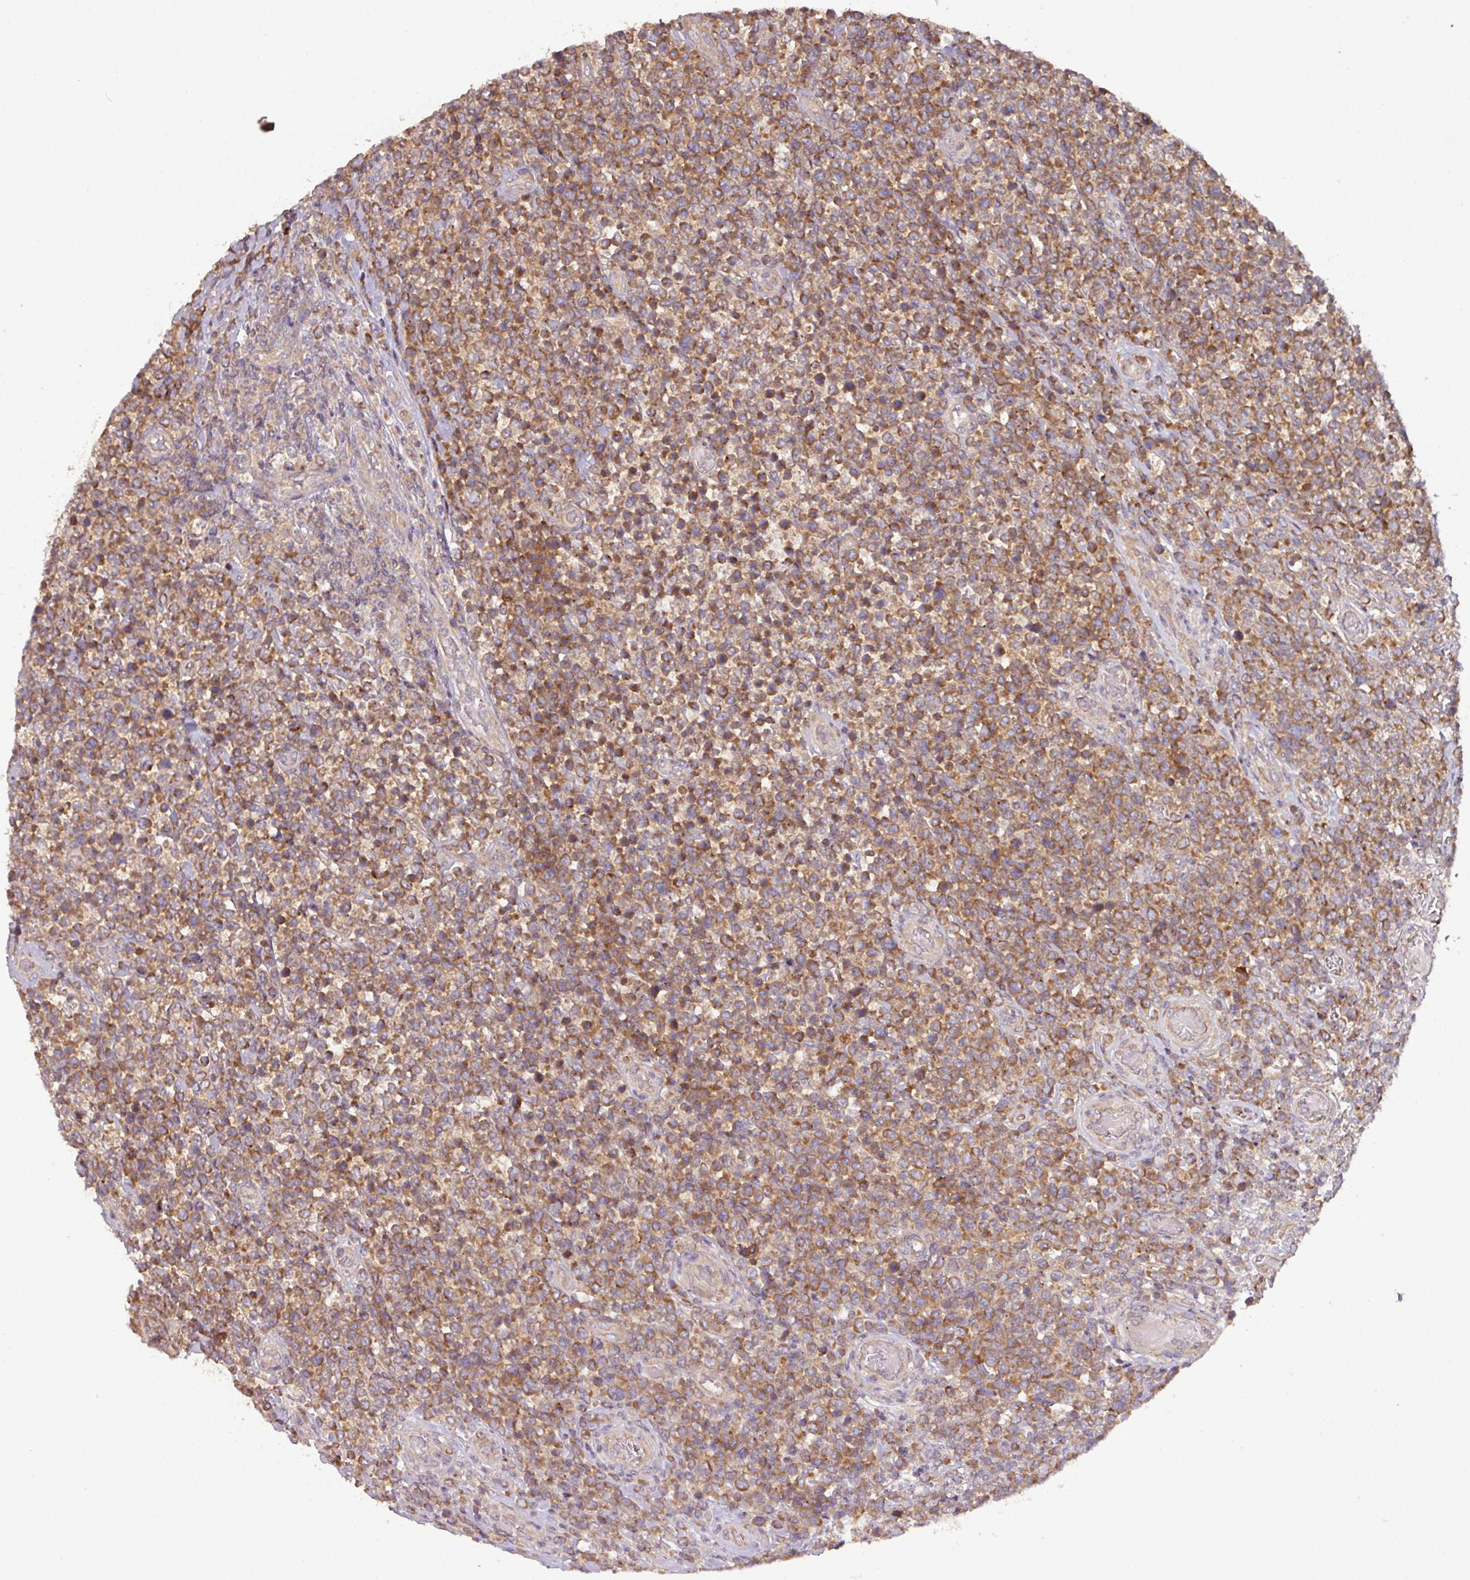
{"staining": {"intensity": "moderate", "quantity": ">75%", "location": "cytoplasmic/membranous"}, "tissue": "lymphoma", "cell_type": "Tumor cells", "image_type": "cancer", "snomed": [{"axis": "morphology", "description": "Malignant lymphoma, non-Hodgkin's type, High grade"}, {"axis": "topography", "description": "Soft tissue"}], "caption": "Immunohistochemistry (IHC) micrograph of human lymphoma stained for a protein (brown), which reveals medium levels of moderate cytoplasmic/membranous expression in about >75% of tumor cells.", "gene": "MRRF", "patient": {"sex": "female", "age": 56}}